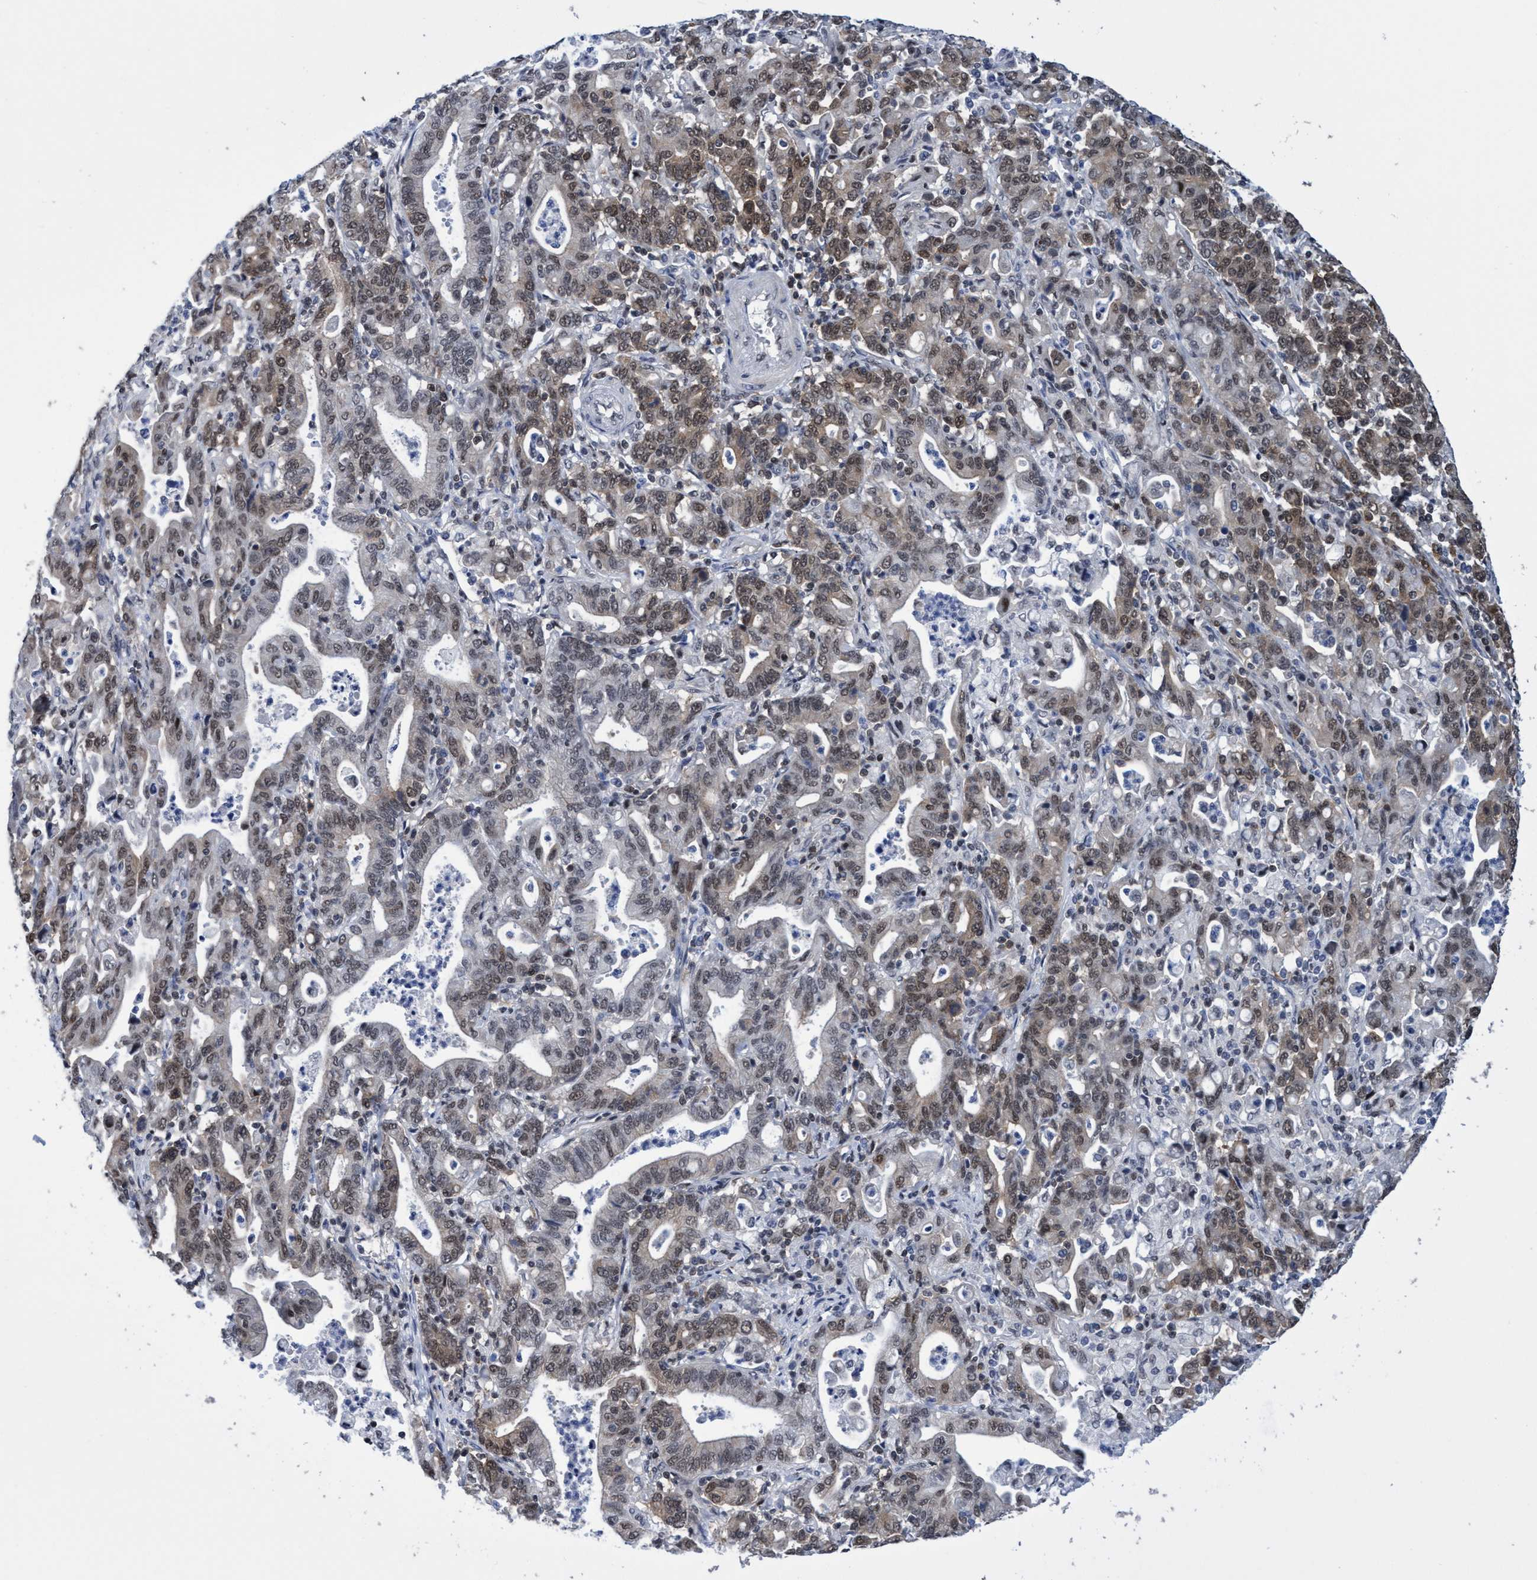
{"staining": {"intensity": "moderate", "quantity": "25%-75%", "location": "nuclear"}, "tissue": "stomach cancer", "cell_type": "Tumor cells", "image_type": "cancer", "snomed": [{"axis": "morphology", "description": "Adenocarcinoma, NOS"}, {"axis": "topography", "description": "Stomach, upper"}], "caption": "Approximately 25%-75% of tumor cells in human stomach adenocarcinoma exhibit moderate nuclear protein expression as visualized by brown immunohistochemical staining.", "gene": "C9orf78", "patient": {"sex": "male", "age": 69}}